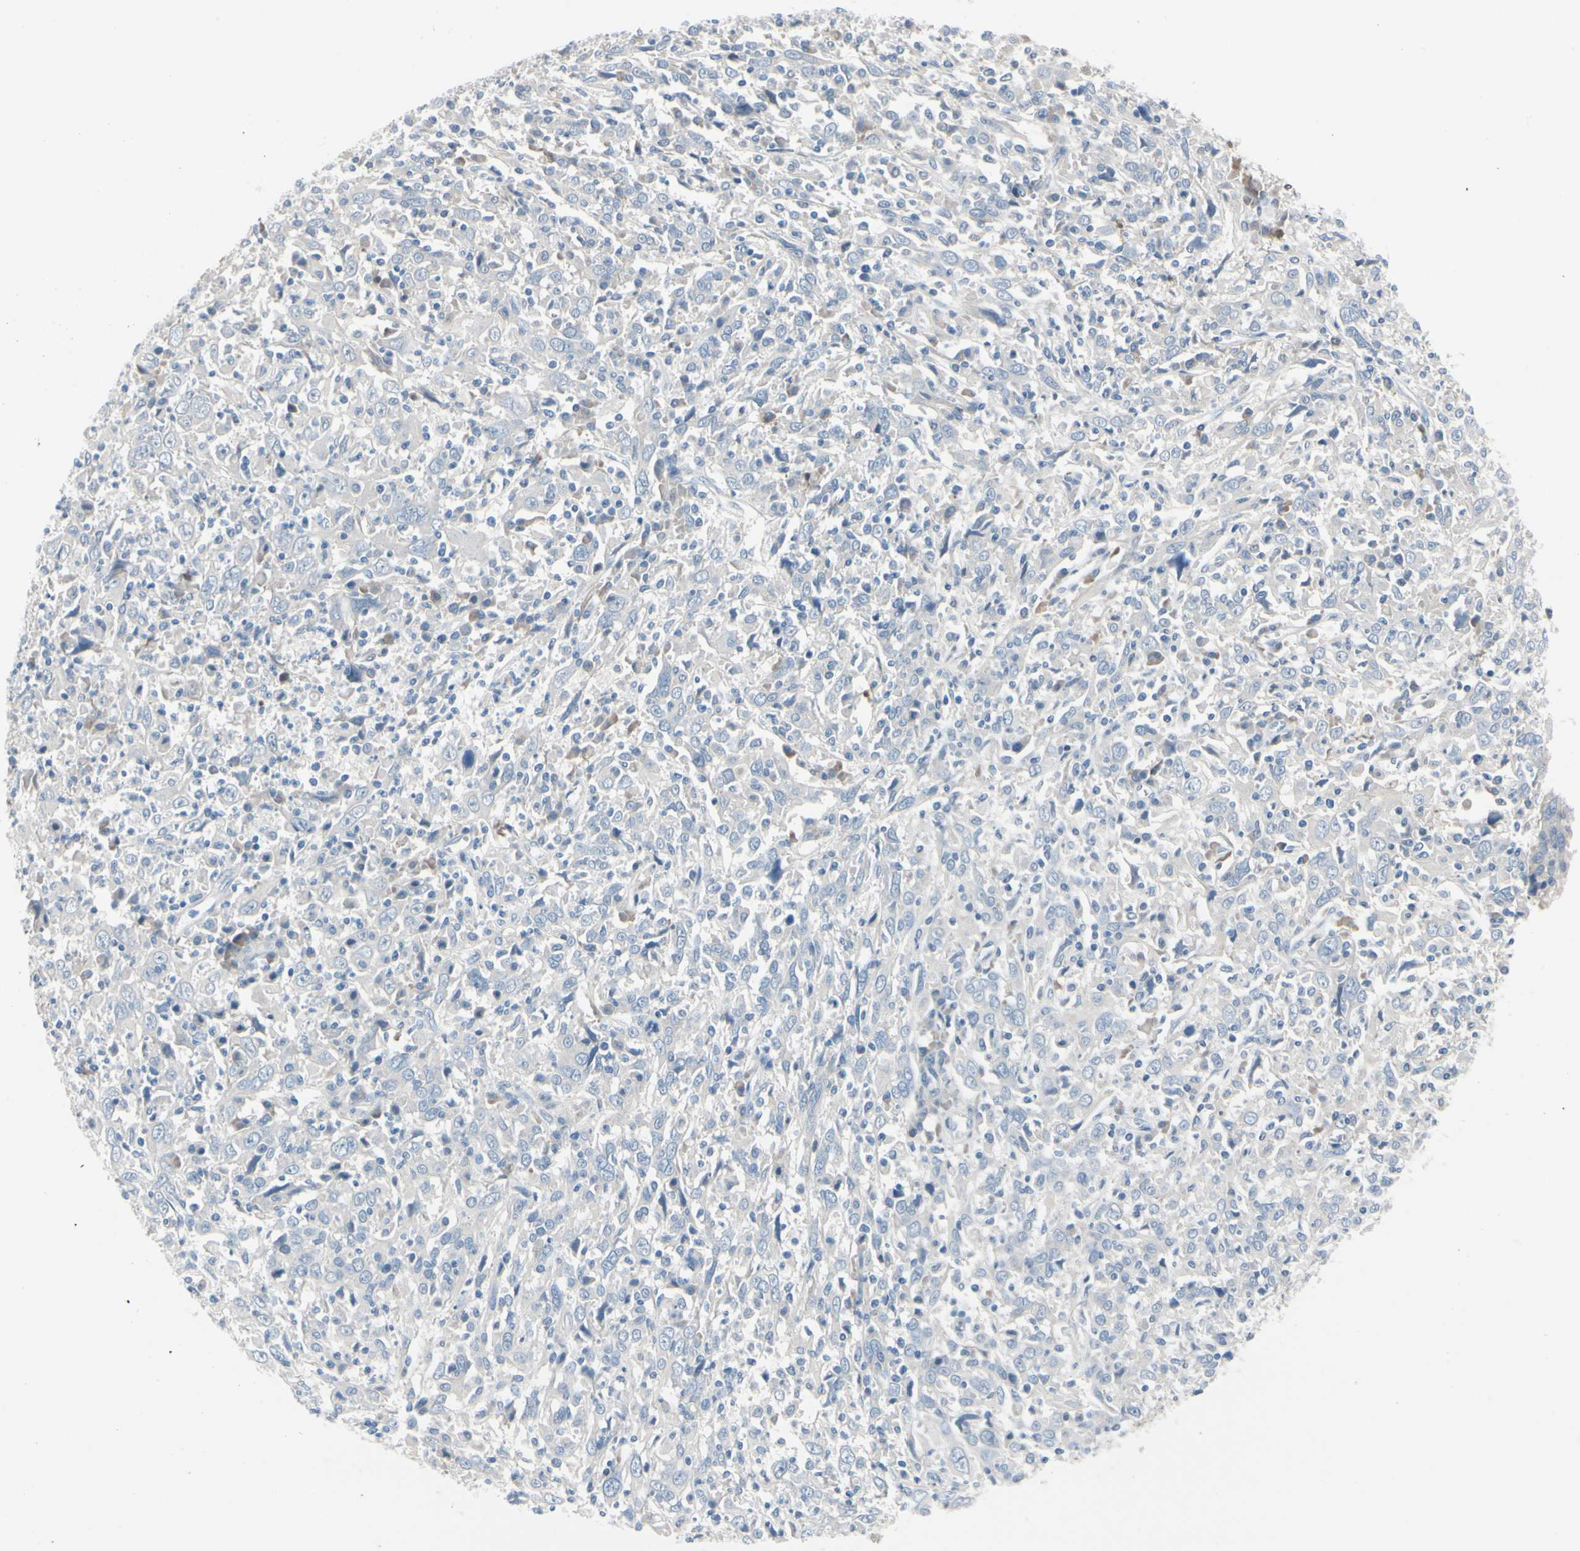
{"staining": {"intensity": "negative", "quantity": "none", "location": "none"}, "tissue": "cervical cancer", "cell_type": "Tumor cells", "image_type": "cancer", "snomed": [{"axis": "morphology", "description": "Squamous cell carcinoma, NOS"}, {"axis": "topography", "description": "Cervix"}], "caption": "An image of human squamous cell carcinoma (cervical) is negative for staining in tumor cells. (DAB (3,3'-diaminobenzidine) immunohistochemistry, high magnification).", "gene": "PGR", "patient": {"sex": "female", "age": 46}}